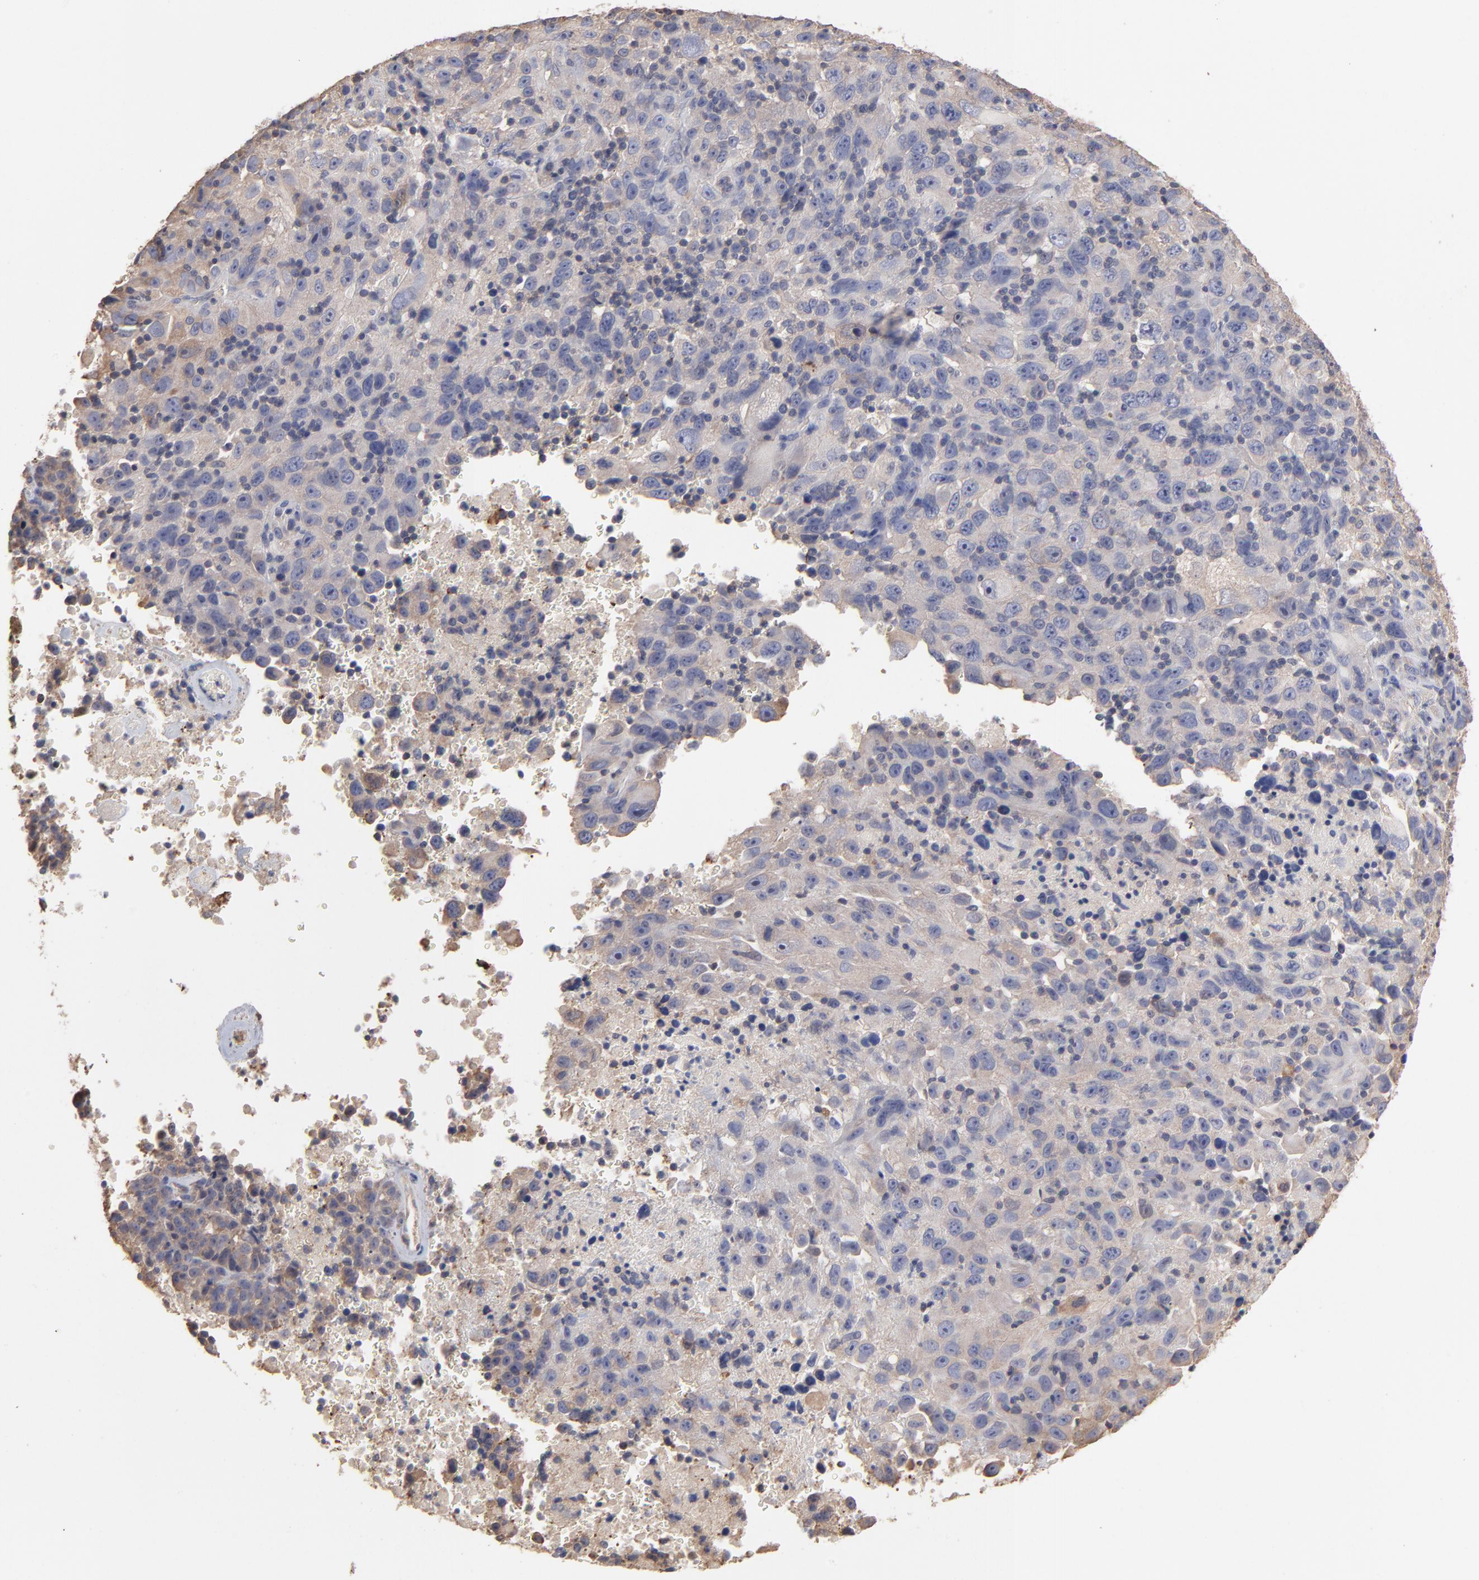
{"staining": {"intensity": "moderate", "quantity": ">75%", "location": "cytoplasmic/membranous"}, "tissue": "melanoma", "cell_type": "Tumor cells", "image_type": "cancer", "snomed": [{"axis": "morphology", "description": "Malignant melanoma, Metastatic site"}, {"axis": "topography", "description": "Cerebral cortex"}], "caption": "This image displays immunohistochemistry staining of melanoma, with medium moderate cytoplasmic/membranous staining in approximately >75% of tumor cells.", "gene": "TANGO2", "patient": {"sex": "female", "age": 52}}